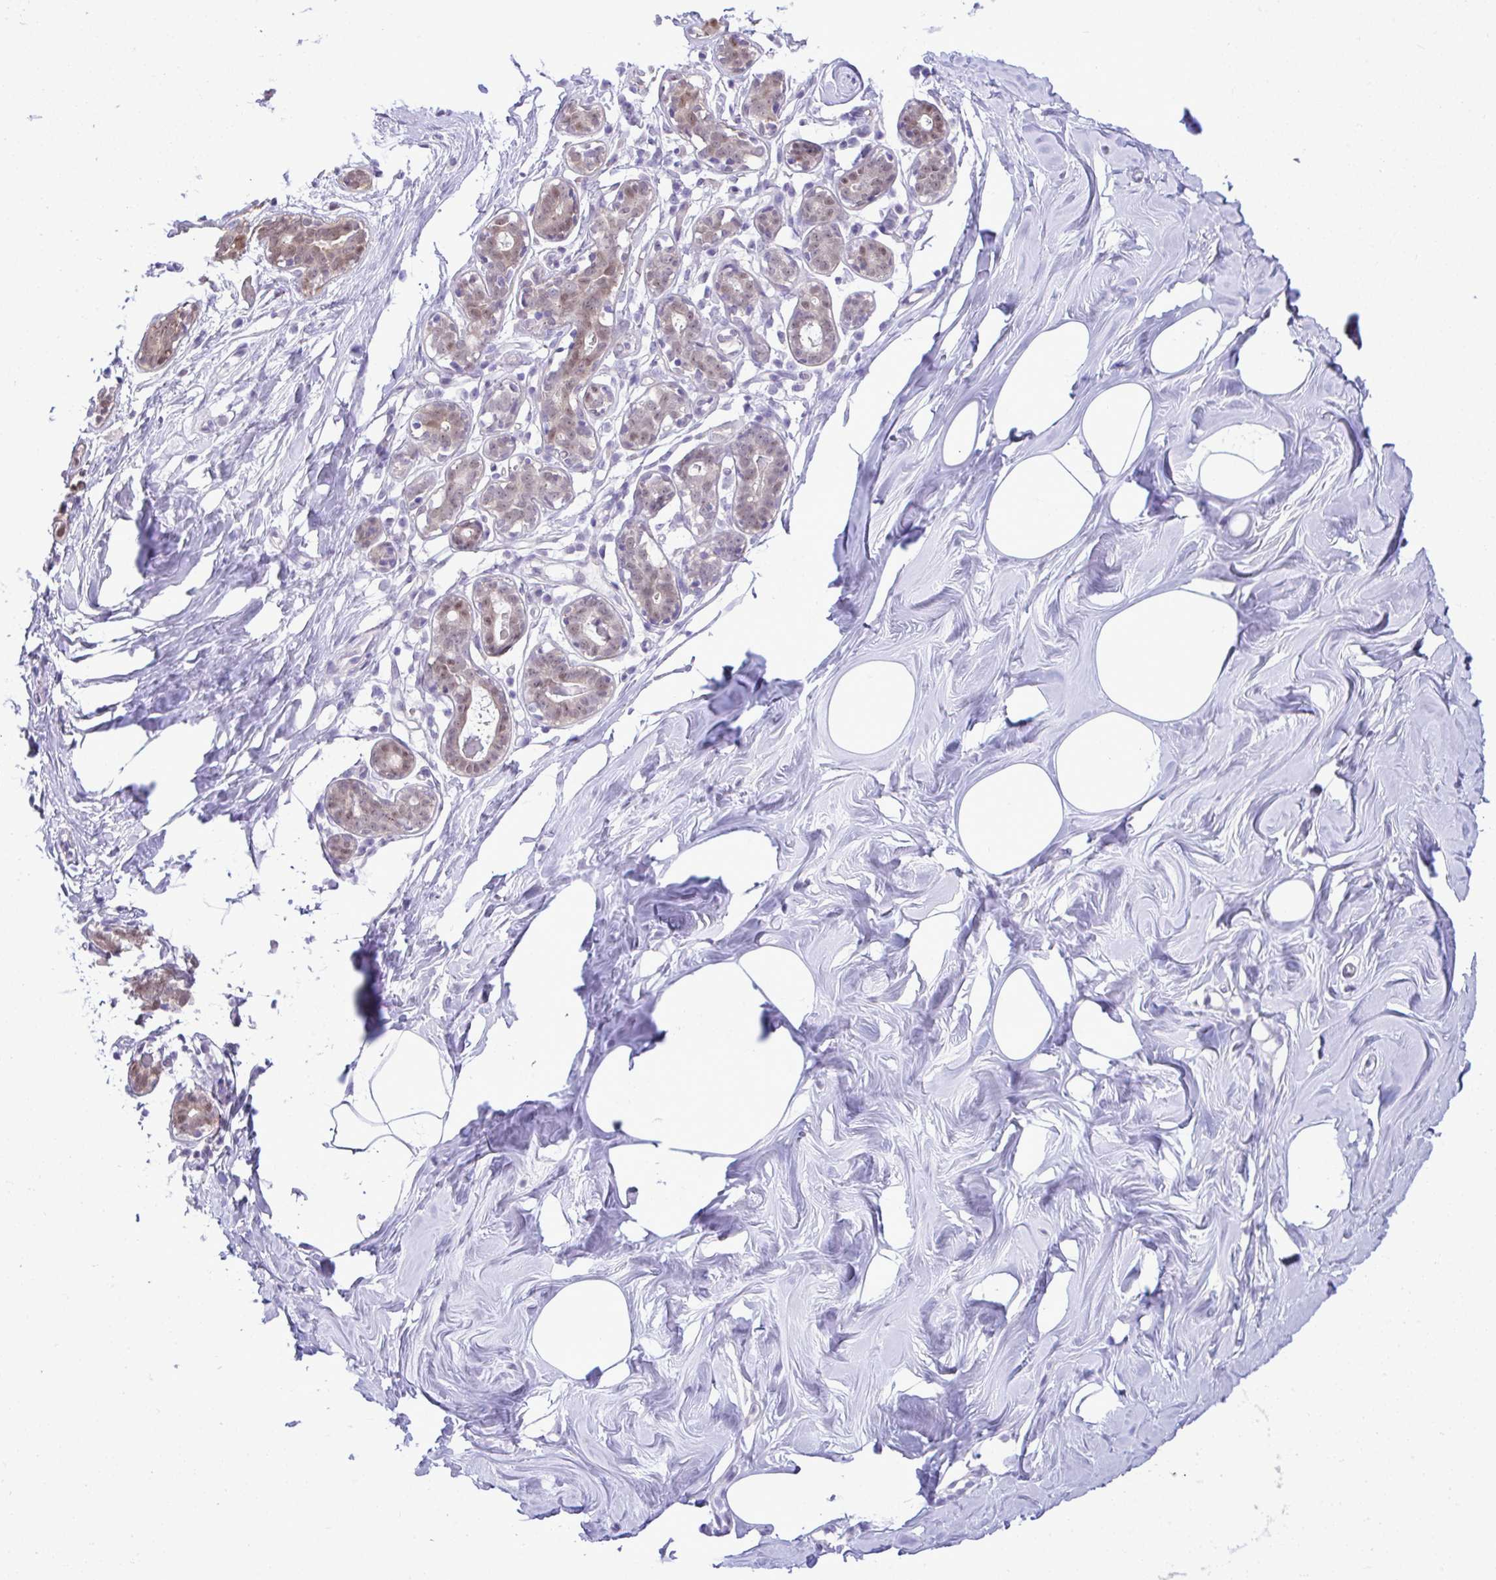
{"staining": {"intensity": "negative", "quantity": "none", "location": "none"}, "tissue": "breast", "cell_type": "Adipocytes", "image_type": "normal", "snomed": [{"axis": "morphology", "description": "Normal tissue, NOS"}, {"axis": "topography", "description": "Breast"}], "caption": "Micrograph shows no significant protein expression in adipocytes of unremarkable breast.", "gene": "ZNF485", "patient": {"sex": "female", "age": 27}}